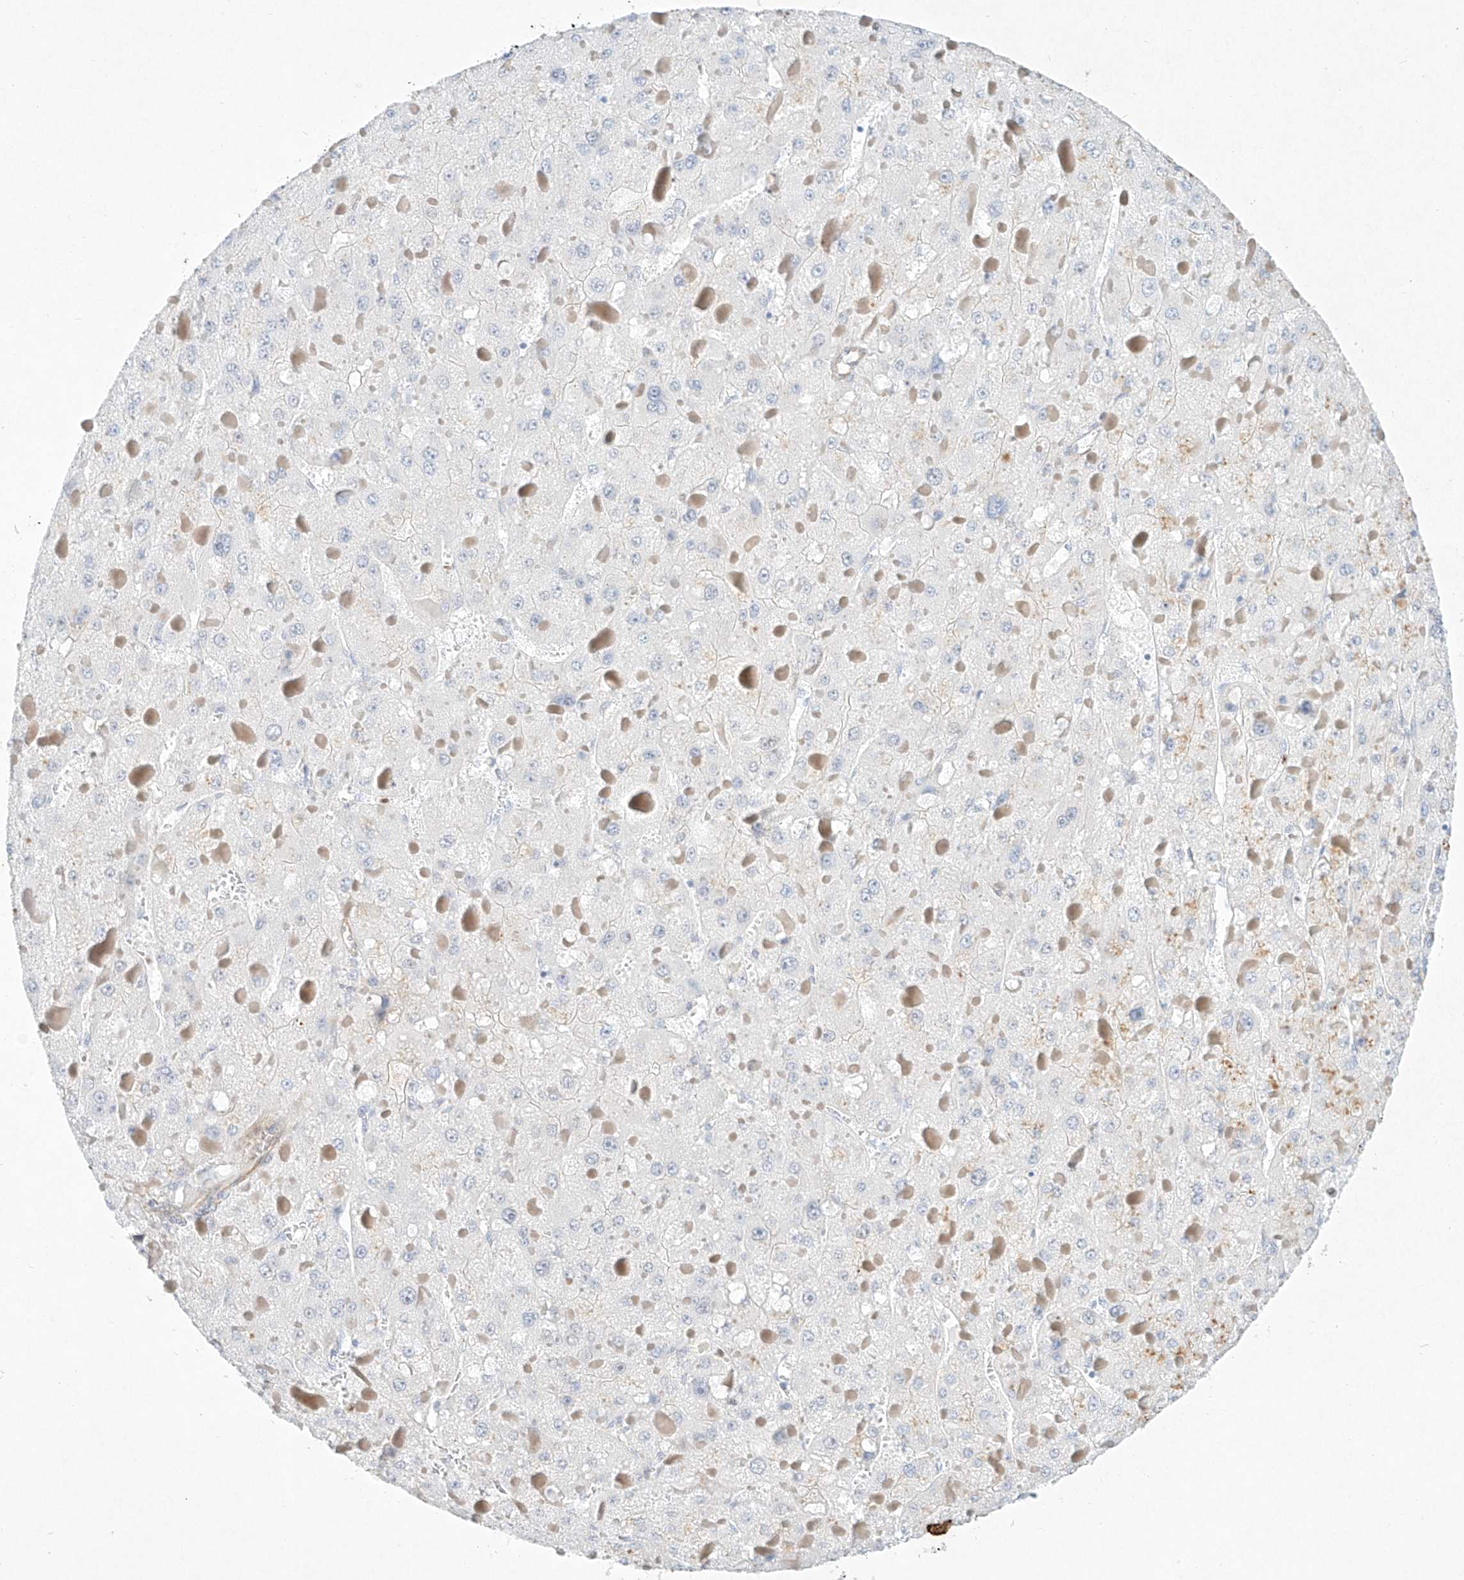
{"staining": {"intensity": "negative", "quantity": "none", "location": "none"}, "tissue": "liver cancer", "cell_type": "Tumor cells", "image_type": "cancer", "snomed": [{"axis": "morphology", "description": "Carcinoma, Hepatocellular, NOS"}, {"axis": "topography", "description": "Liver"}], "caption": "Histopathology image shows no protein expression in tumor cells of liver hepatocellular carcinoma tissue. (DAB (3,3'-diaminobenzidine) IHC, high magnification).", "gene": "REEP2", "patient": {"sex": "female", "age": 73}}